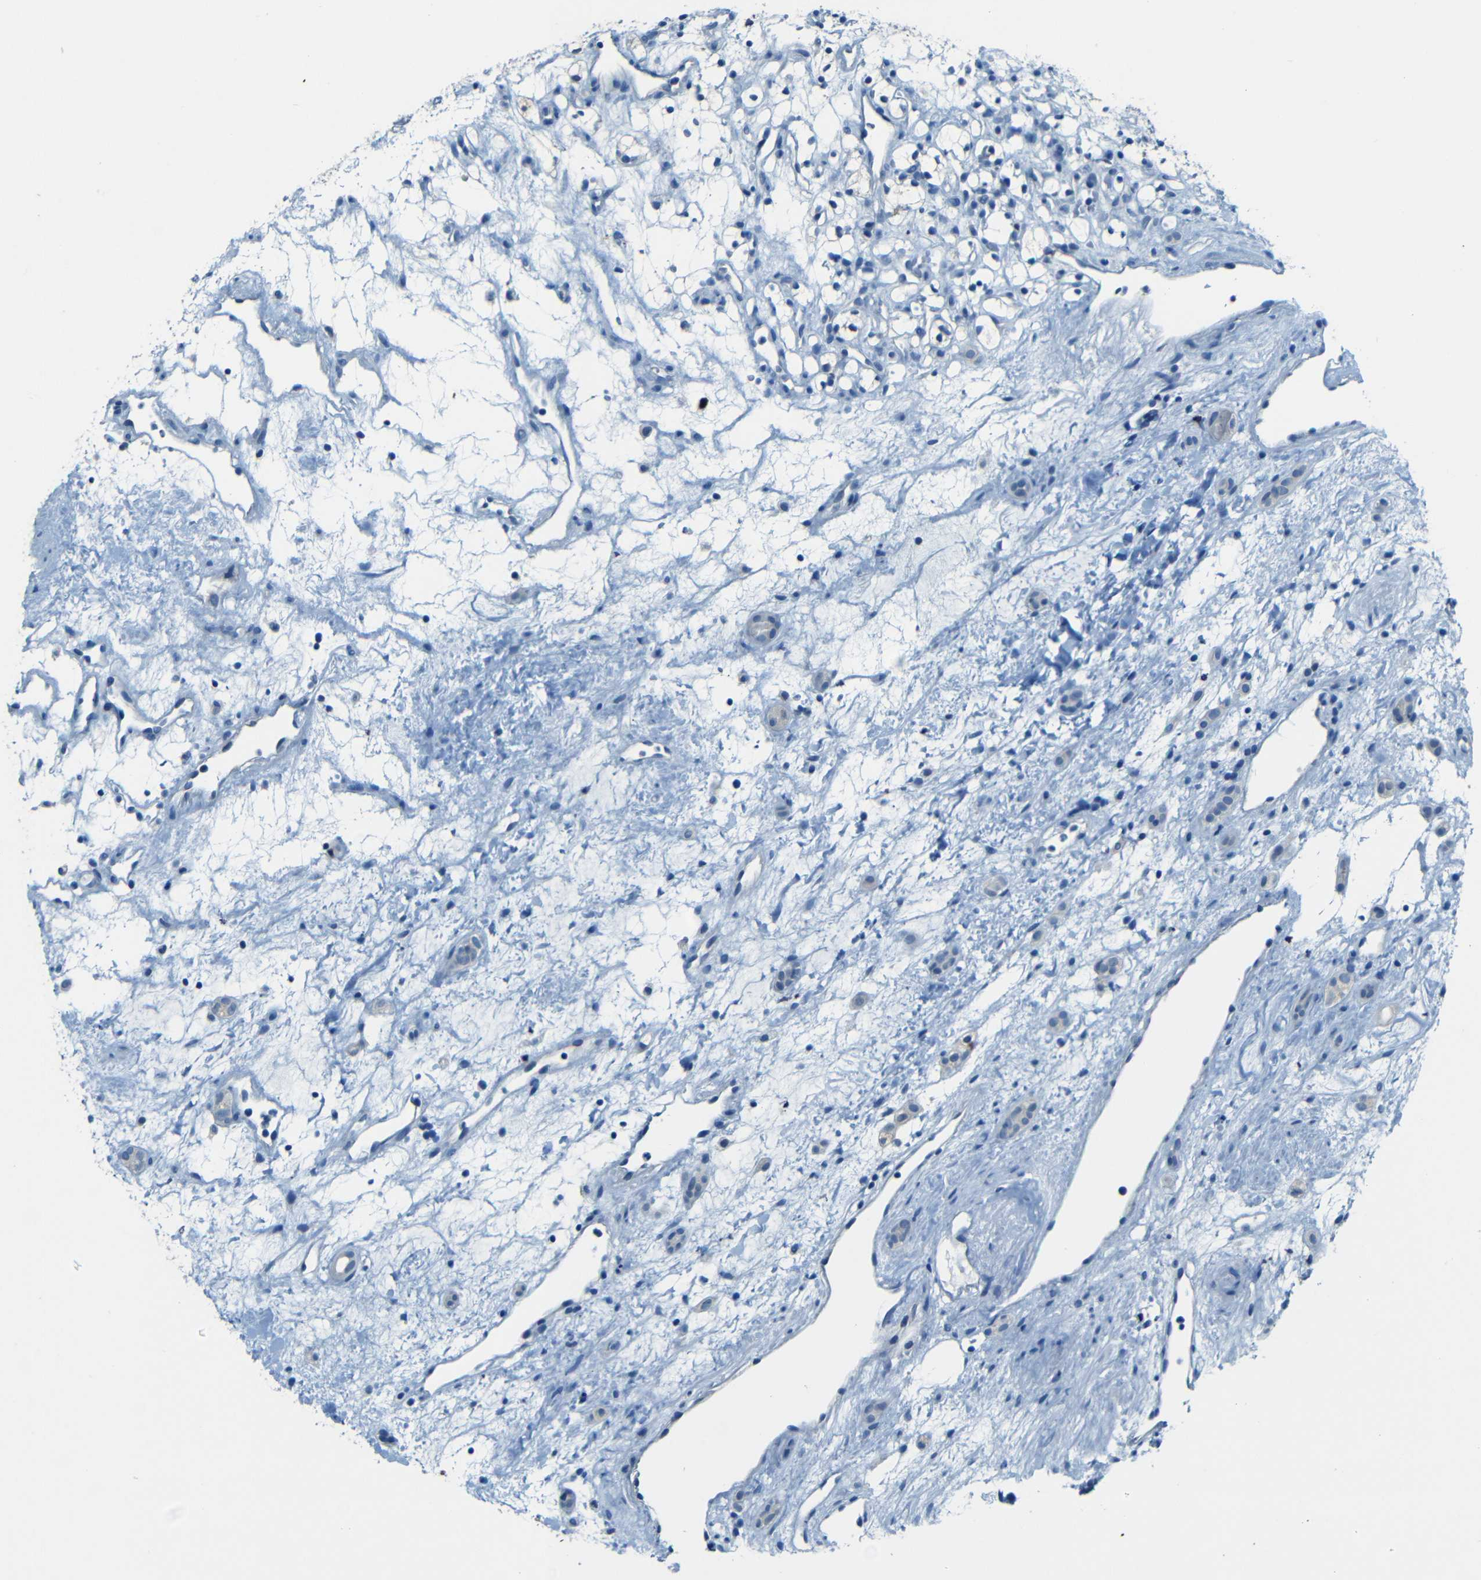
{"staining": {"intensity": "negative", "quantity": "none", "location": "none"}, "tissue": "renal cancer", "cell_type": "Tumor cells", "image_type": "cancer", "snomed": [{"axis": "morphology", "description": "Adenocarcinoma, NOS"}, {"axis": "topography", "description": "Kidney"}], "caption": "The image reveals no staining of tumor cells in renal cancer.", "gene": "ZMAT1", "patient": {"sex": "female", "age": 60}}